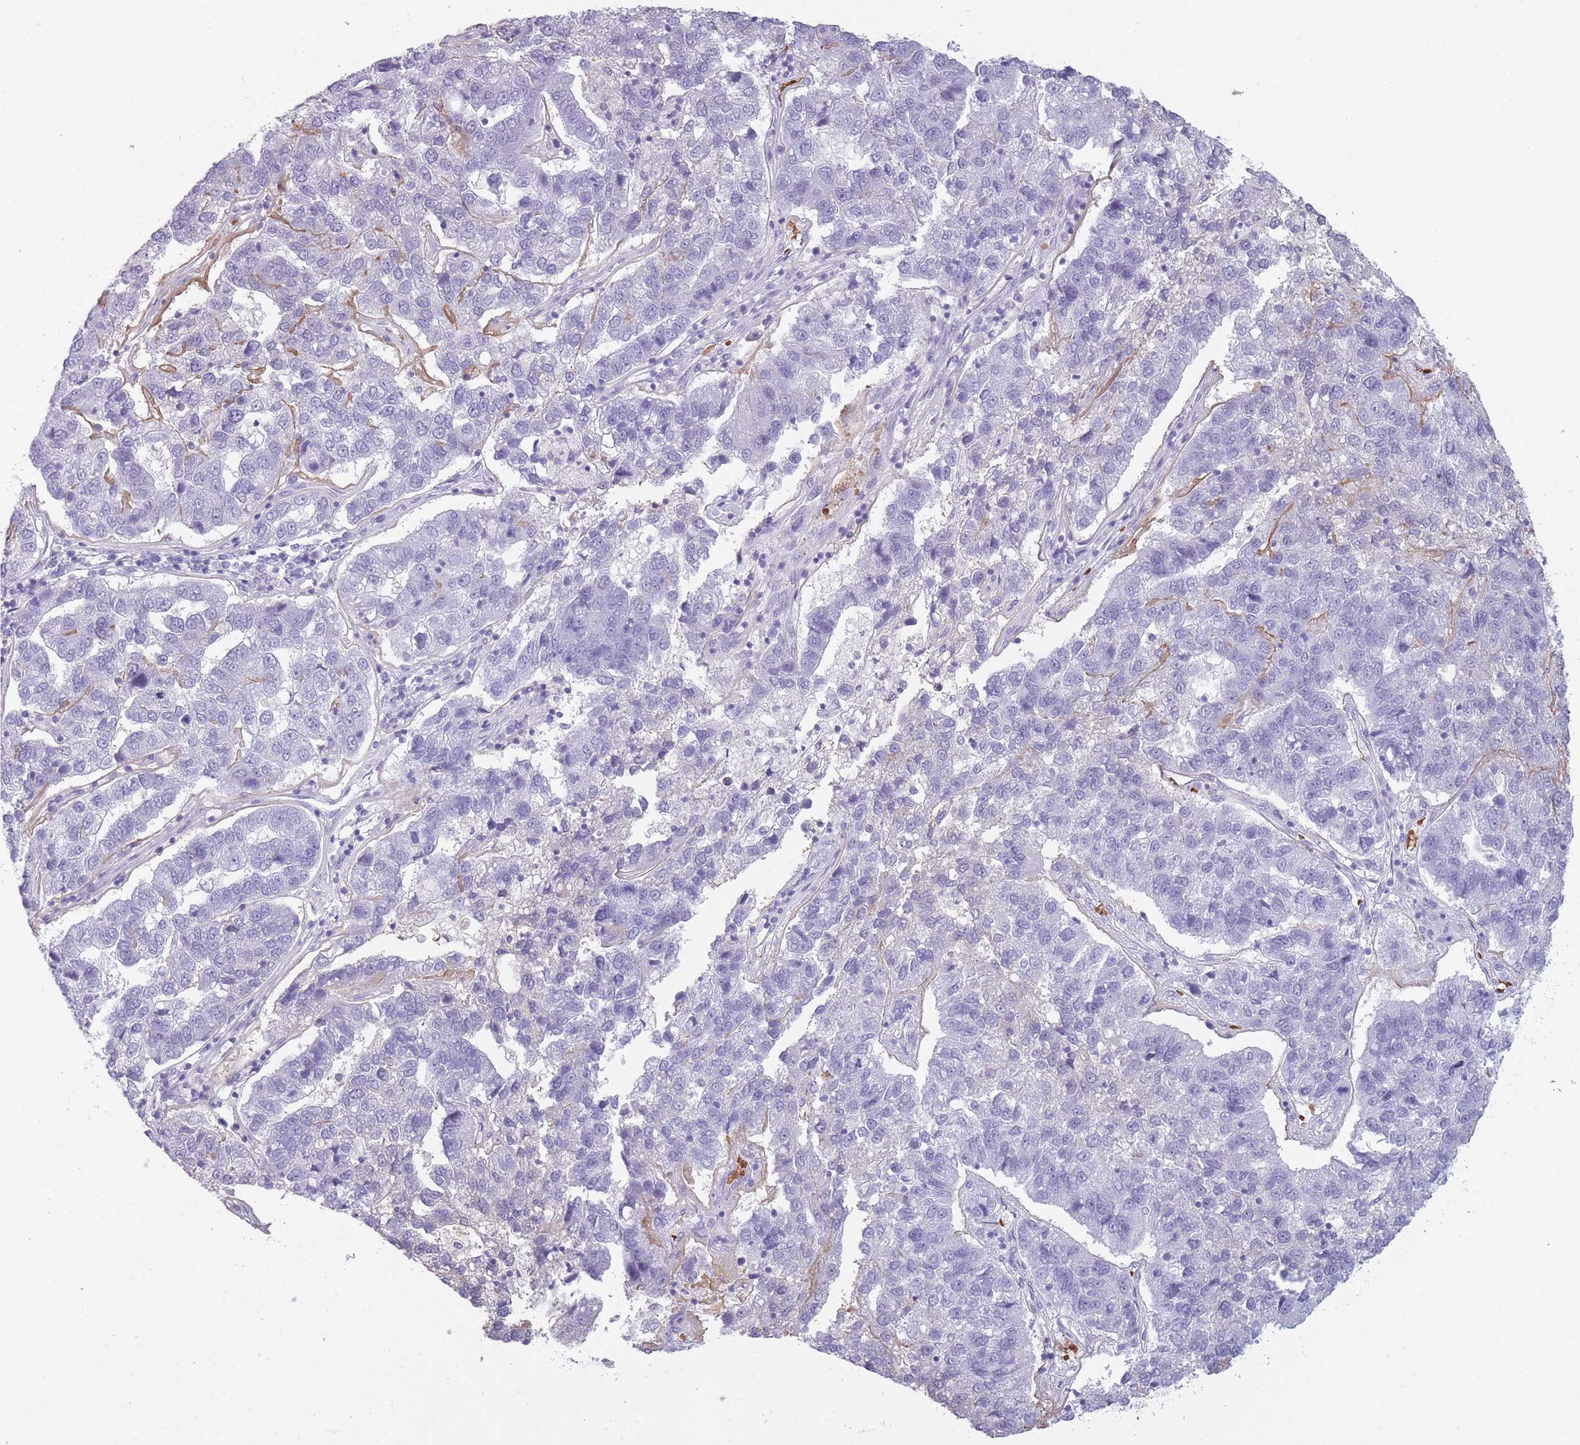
{"staining": {"intensity": "negative", "quantity": "none", "location": "none"}, "tissue": "pancreatic cancer", "cell_type": "Tumor cells", "image_type": "cancer", "snomed": [{"axis": "morphology", "description": "Adenocarcinoma, NOS"}, {"axis": "topography", "description": "Pancreas"}], "caption": "Tumor cells are negative for brown protein staining in adenocarcinoma (pancreatic). (Immunohistochemistry (ihc), brightfield microscopy, high magnification).", "gene": "OR7C1", "patient": {"sex": "female", "age": 61}}